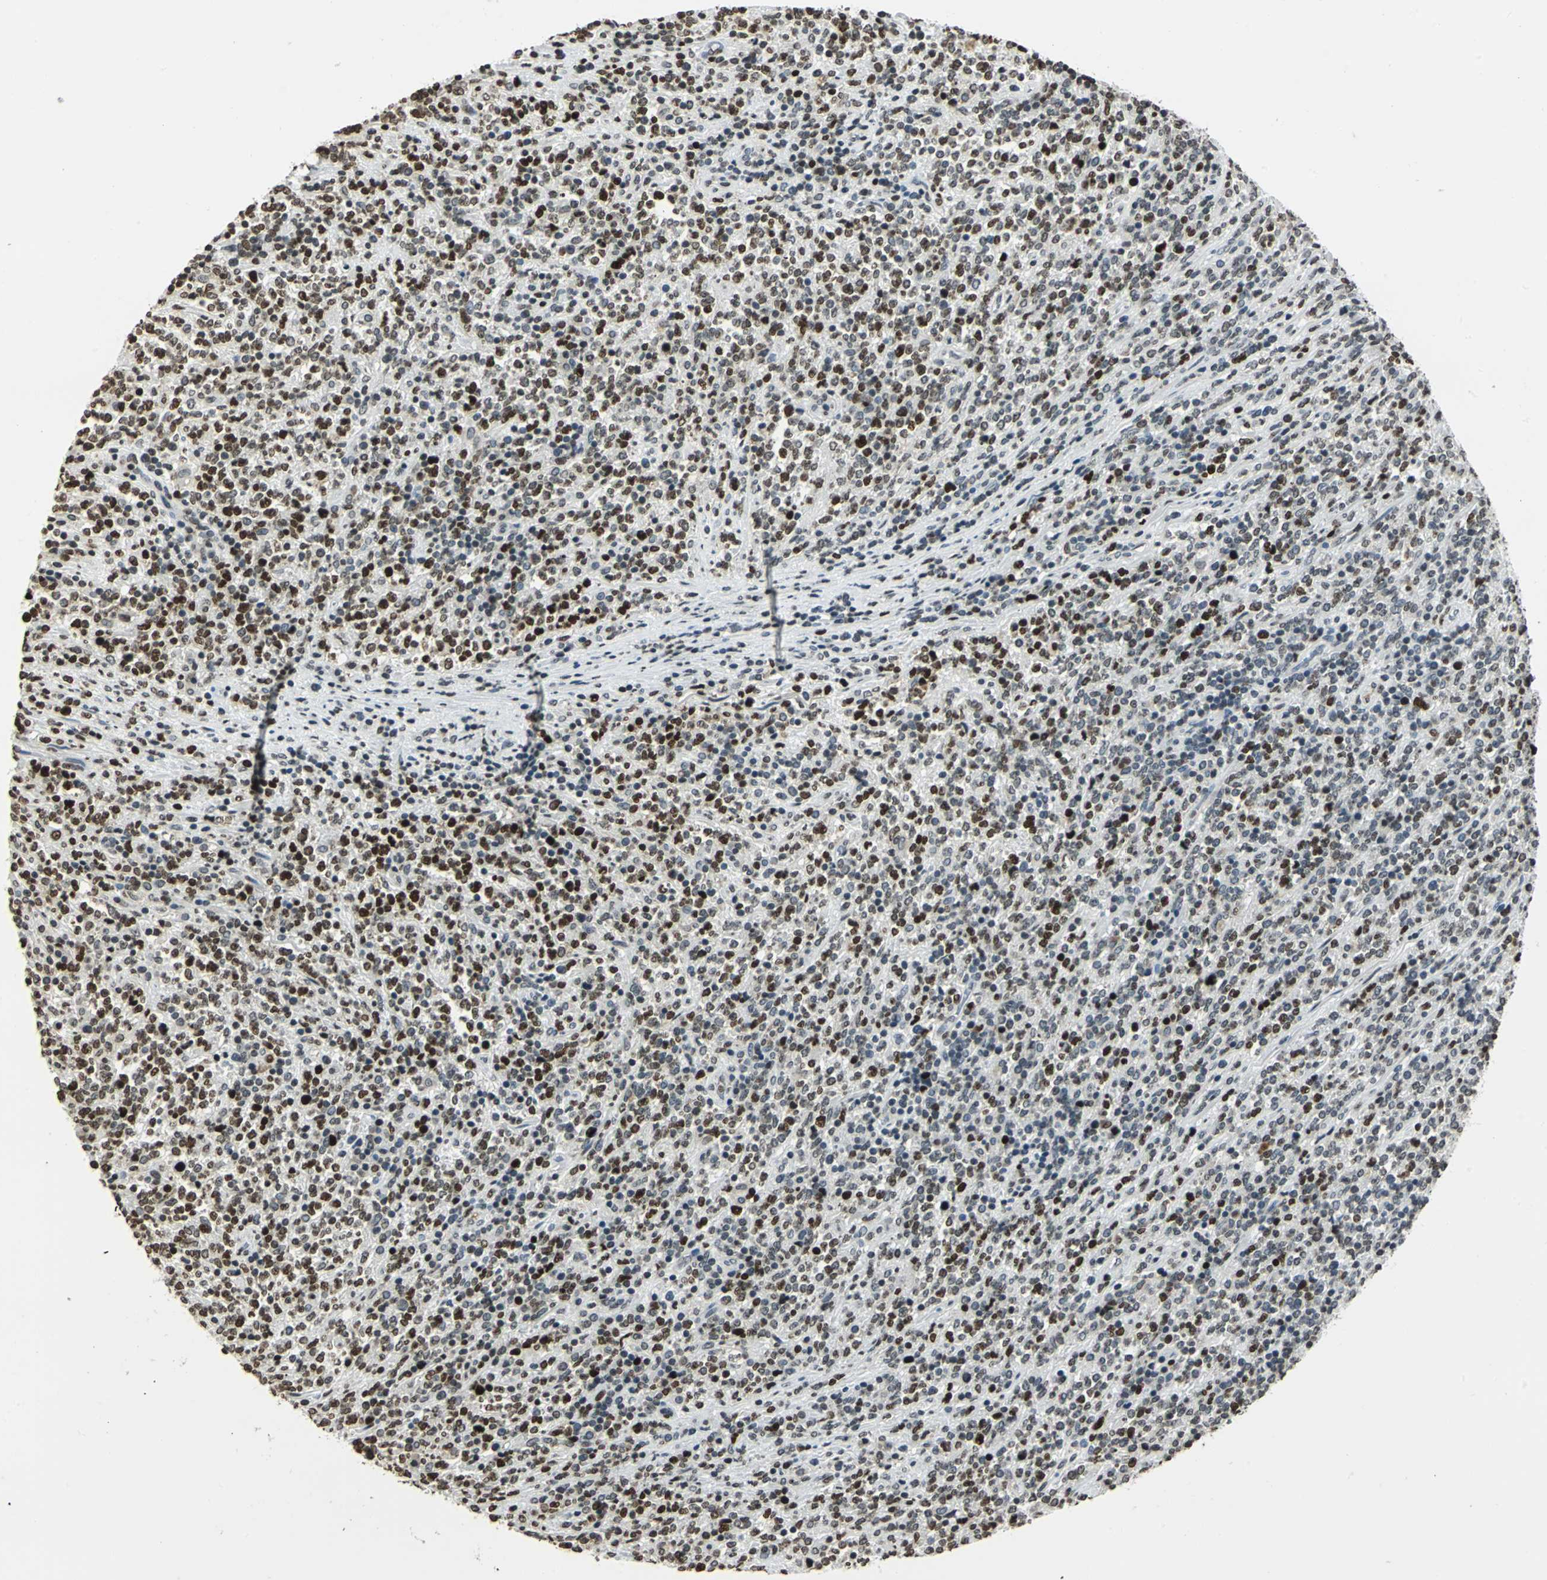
{"staining": {"intensity": "strong", "quantity": ">75%", "location": "nuclear"}, "tissue": "lymphoma", "cell_type": "Tumor cells", "image_type": "cancer", "snomed": [{"axis": "morphology", "description": "Malignant lymphoma, non-Hodgkin's type, High grade"}, {"axis": "topography", "description": "Soft tissue"}], "caption": "Protein staining of lymphoma tissue demonstrates strong nuclear staining in approximately >75% of tumor cells.", "gene": "MCM4", "patient": {"sex": "male", "age": 18}}